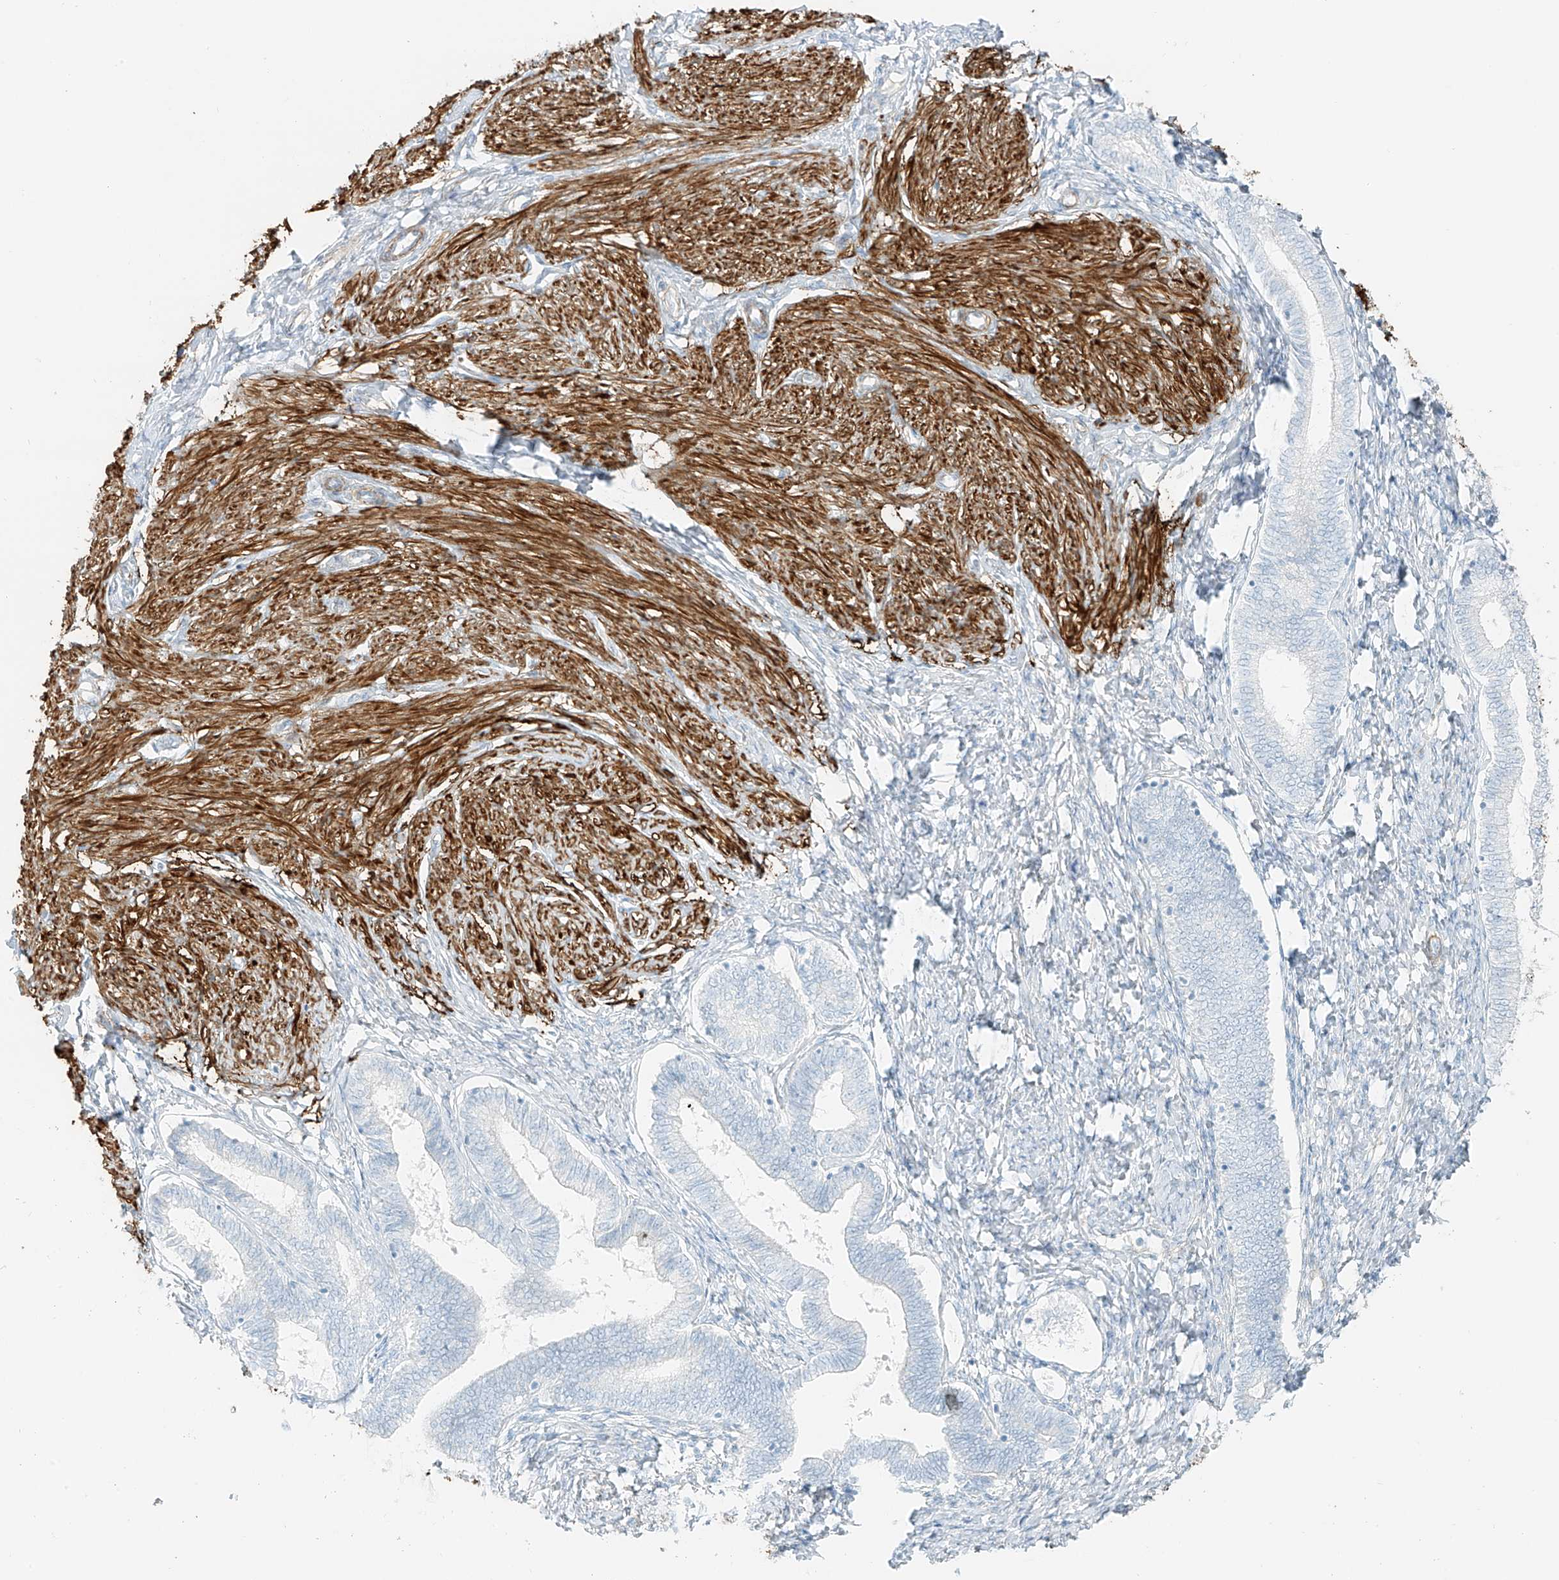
{"staining": {"intensity": "negative", "quantity": "none", "location": "none"}, "tissue": "endometrium", "cell_type": "Cells in endometrial stroma", "image_type": "normal", "snomed": [{"axis": "morphology", "description": "Normal tissue, NOS"}, {"axis": "topography", "description": "Endometrium"}], "caption": "Endometrium stained for a protein using IHC displays no expression cells in endometrial stroma.", "gene": "SMCP", "patient": {"sex": "female", "age": 72}}